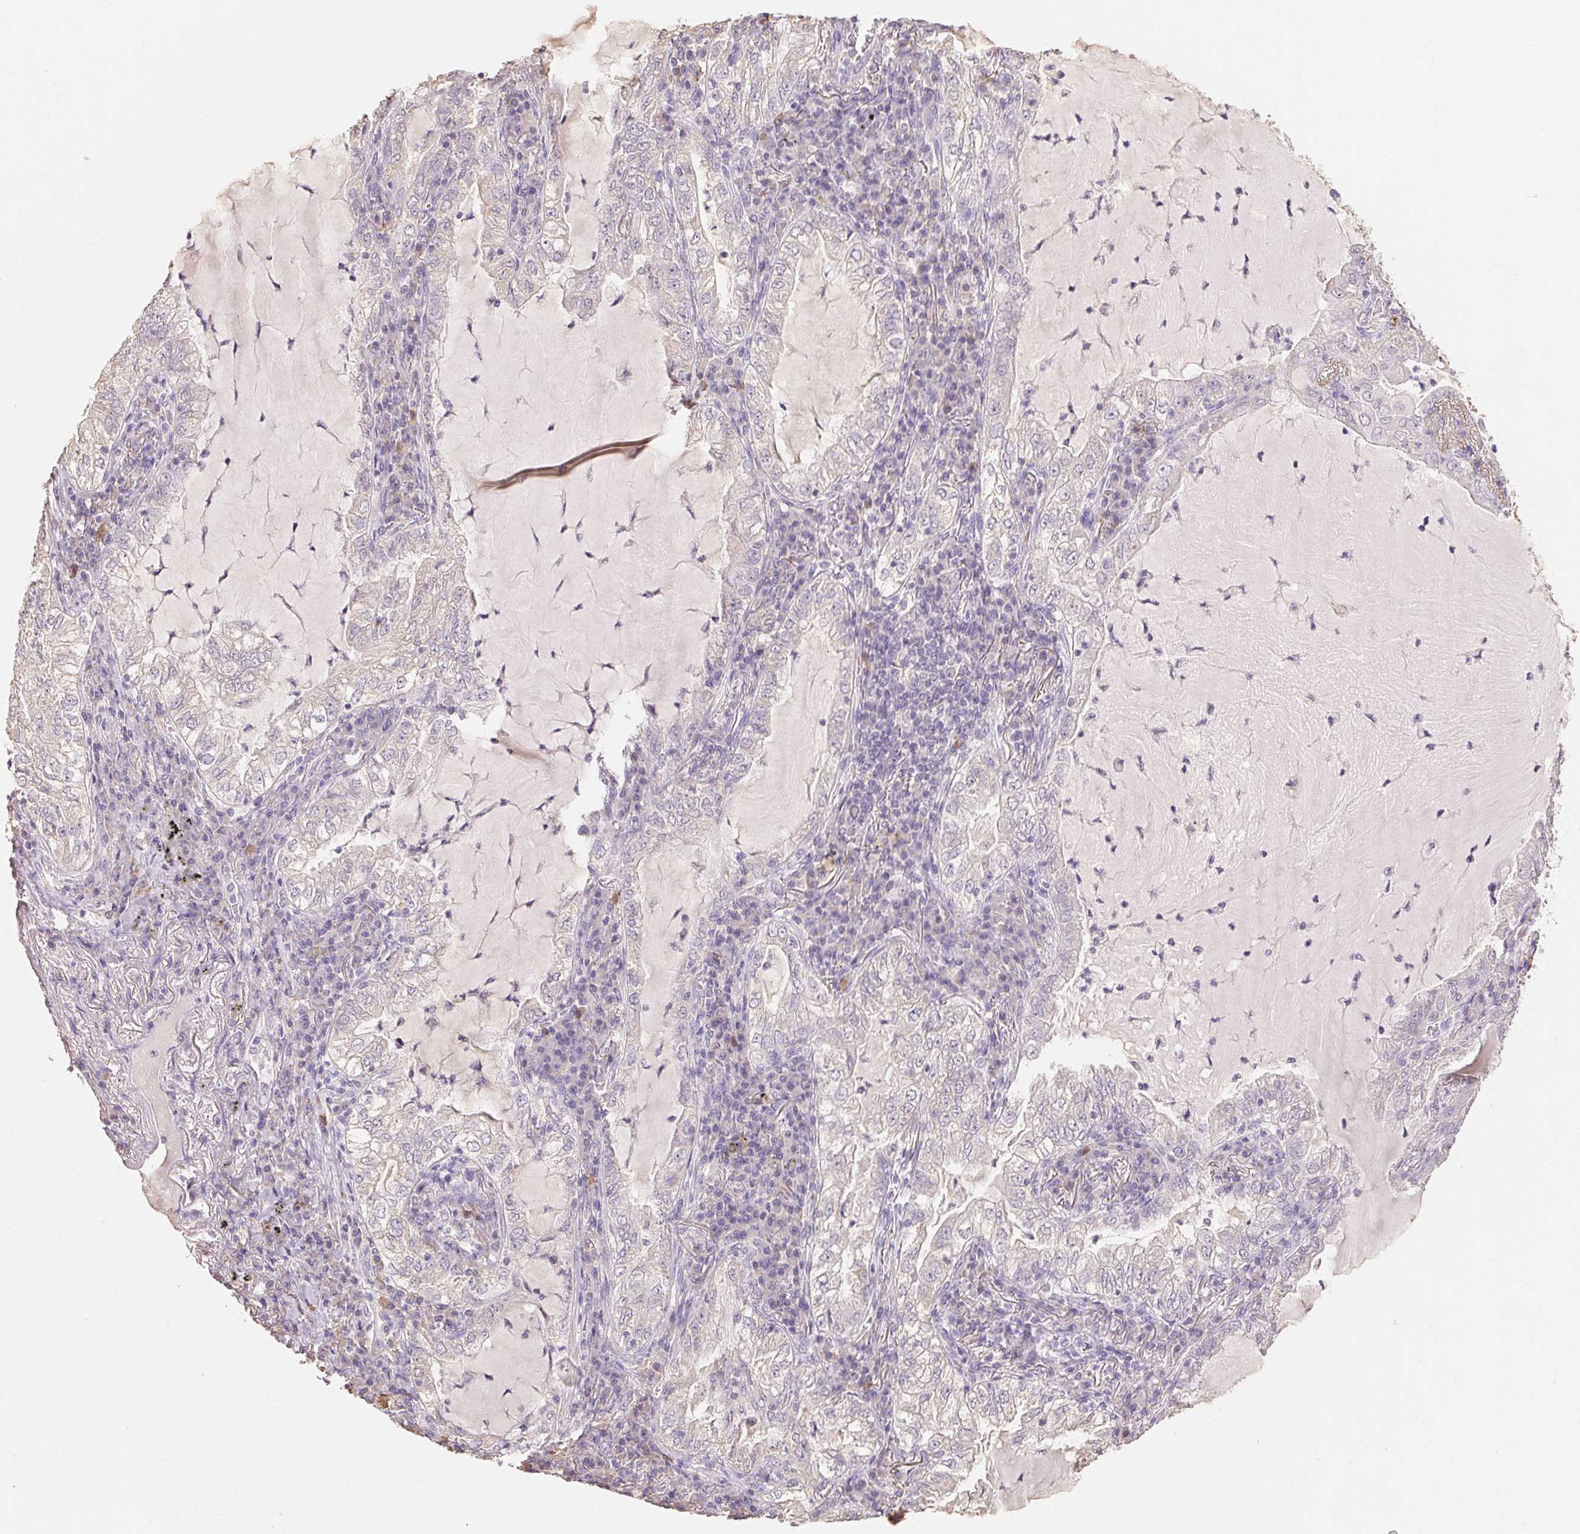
{"staining": {"intensity": "negative", "quantity": "none", "location": "none"}, "tissue": "lung cancer", "cell_type": "Tumor cells", "image_type": "cancer", "snomed": [{"axis": "morphology", "description": "Adenocarcinoma, NOS"}, {"axis": "topography", "description": "Lung"}], "caption": "Immunohistochemistry (IHC) of lung adenocarcinoma reveals no positivity in tumor cells.", "gene": "MAP7D2", "patient": {"sex": "female", "age": 73}}